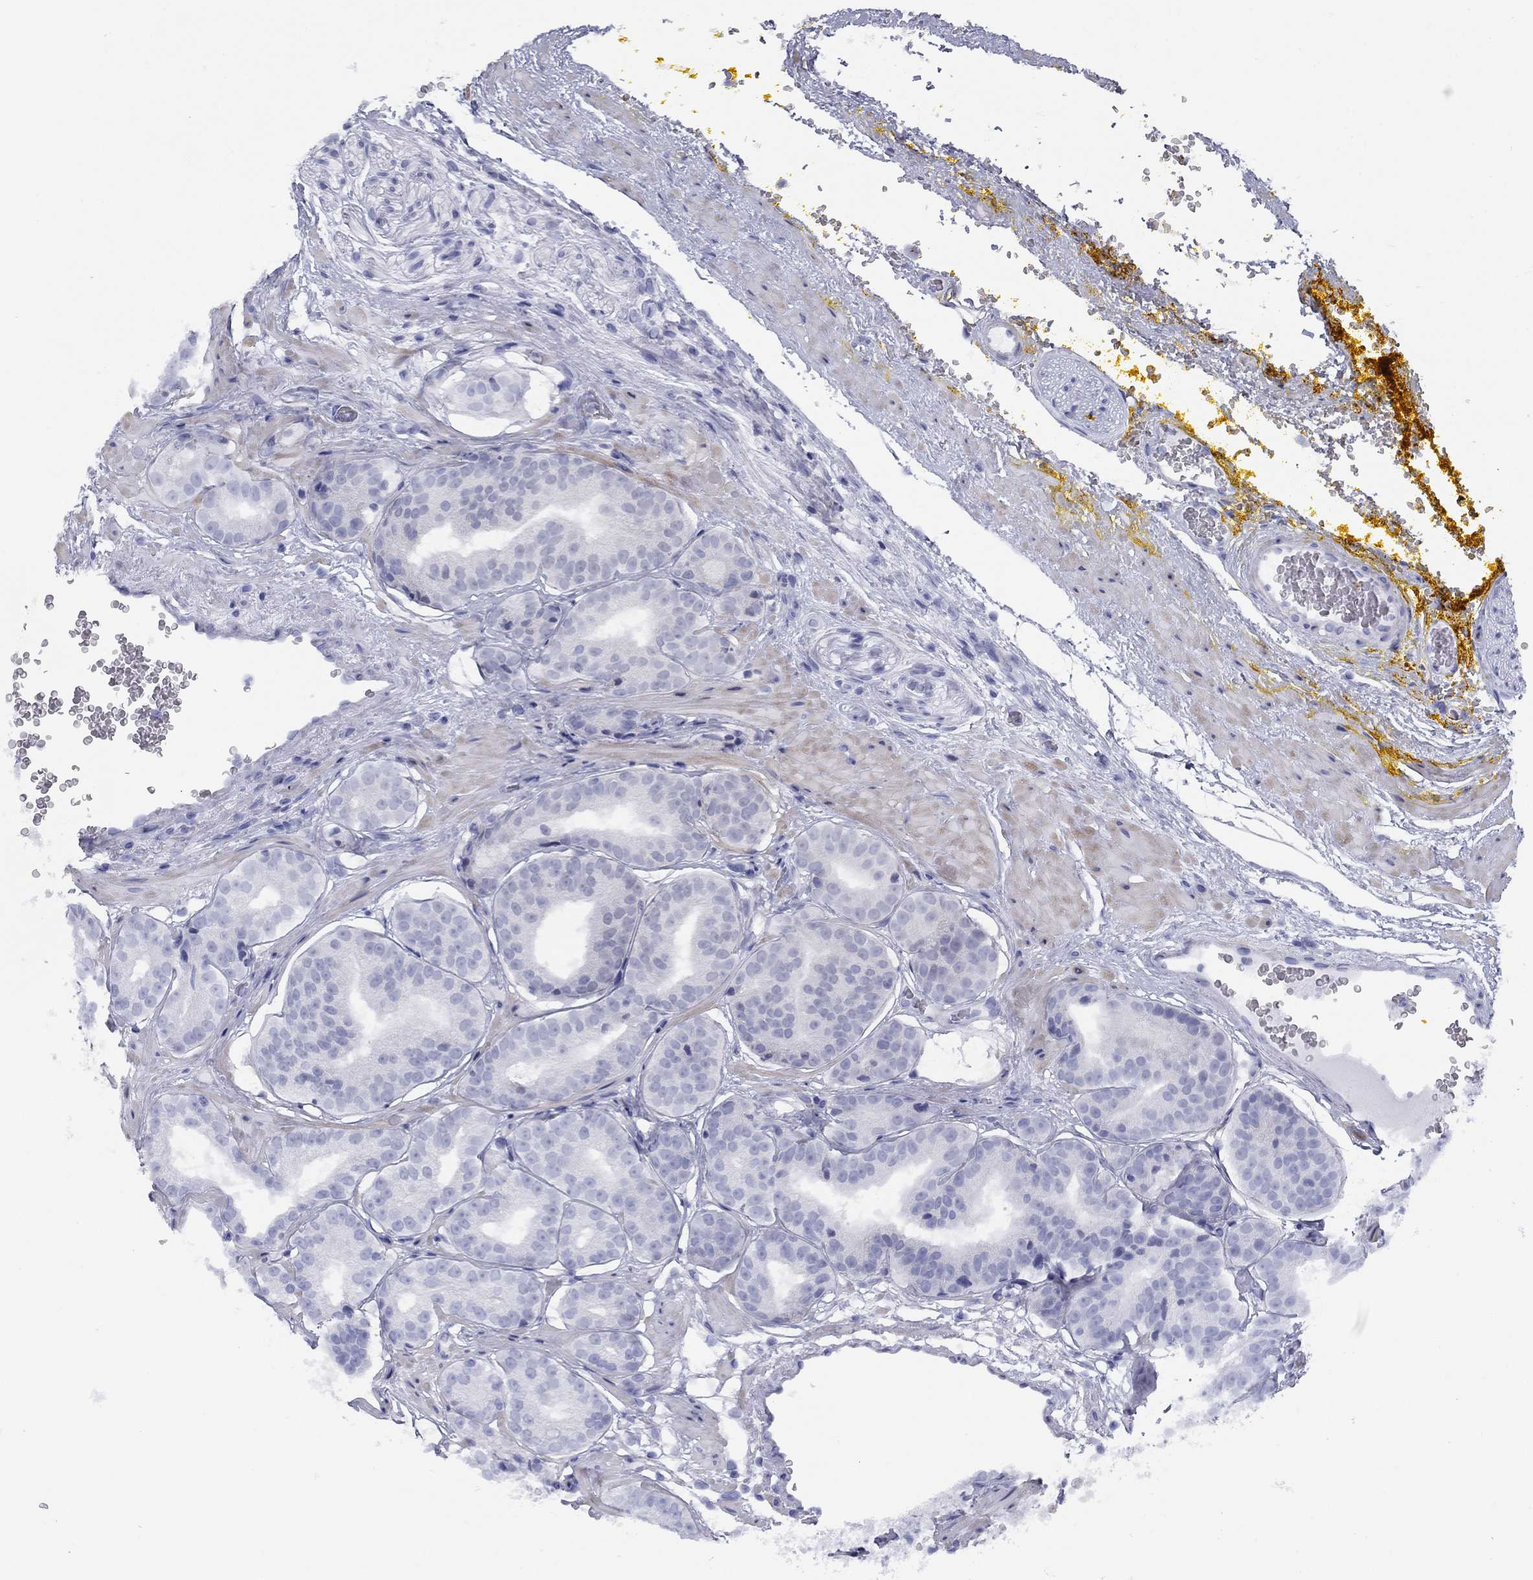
{"staining": {"intensity": "negative", "quantity": "none", "location": "none"}, "tissue": "prostate cancer", "cell_type": "Tumor cells", "image_type": "cancer", "snomed": [{"axis": "morphology", "description": "Adenocarcinoma, Low grade"}, {"axis": "topography", "description": "Prostate"}], "caption": "Protein analysis of prostate adenocarcinoma (low-grade) exhibits no significant expression in tumor cells. (DAB (3,3'-diaminobenzidine) IHC, high magnification).", "gene": "TIGD4", "patient": {"sex": "male", "age": 60}}